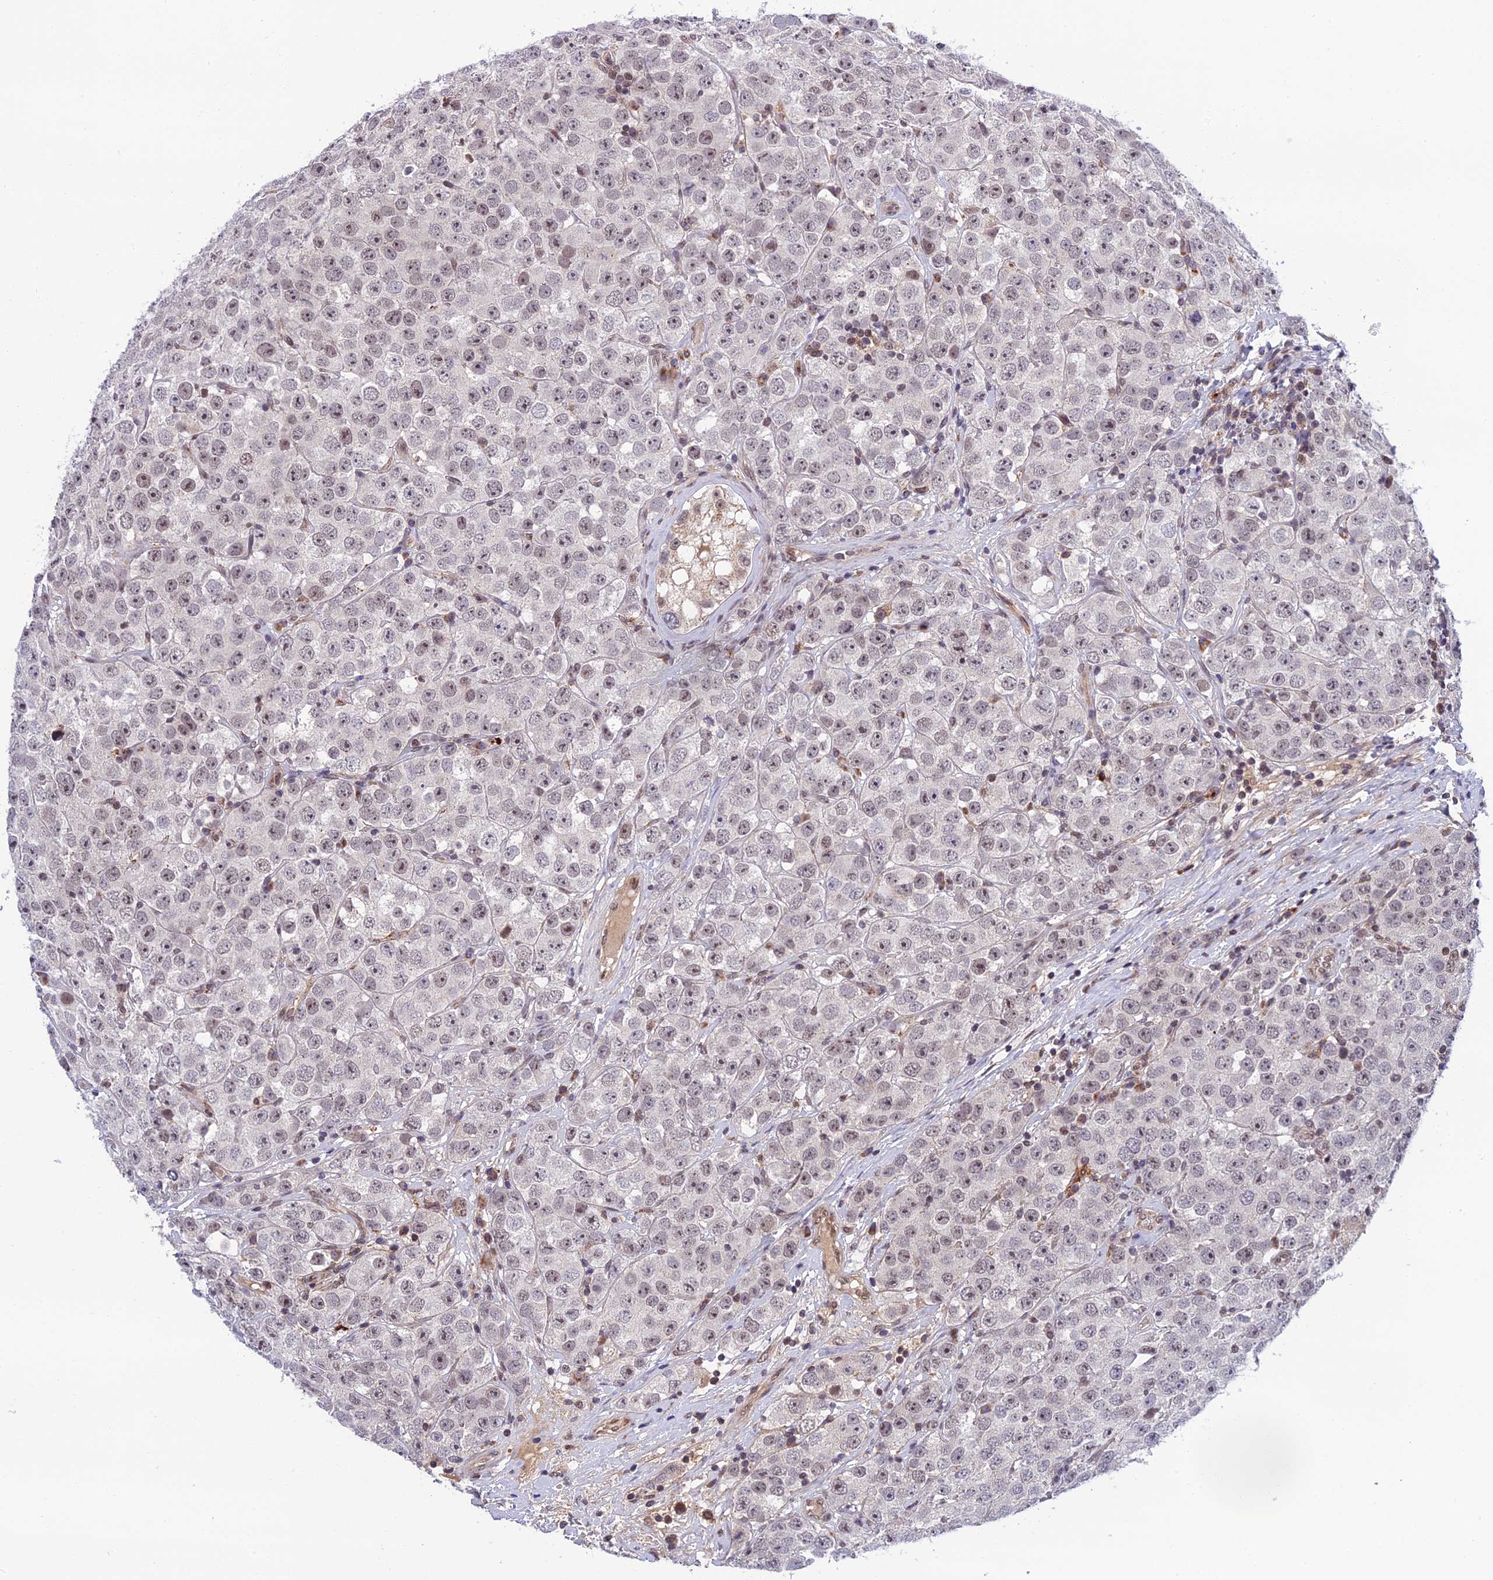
{"staining": {"intensity": "weak", "quantity": "25%-75%", "location": "nuclear"}, "tissue": "testis cancer", "cell_type": "Tumor cells", "image_type": "cancer", "snomed": [{"axis": "morphology", "description": "Seminoma, NOS"}, {"axis": "topography", "description": "Testis"}], "caption": "Approximately 25%-75% of tumor cells in seminoma (testis) exhibit weak nuclear protein expression as visualized by brown immunohistochemical staining.", "gene": "REXO1", "patient": {"sex": "male", "age": 28}}